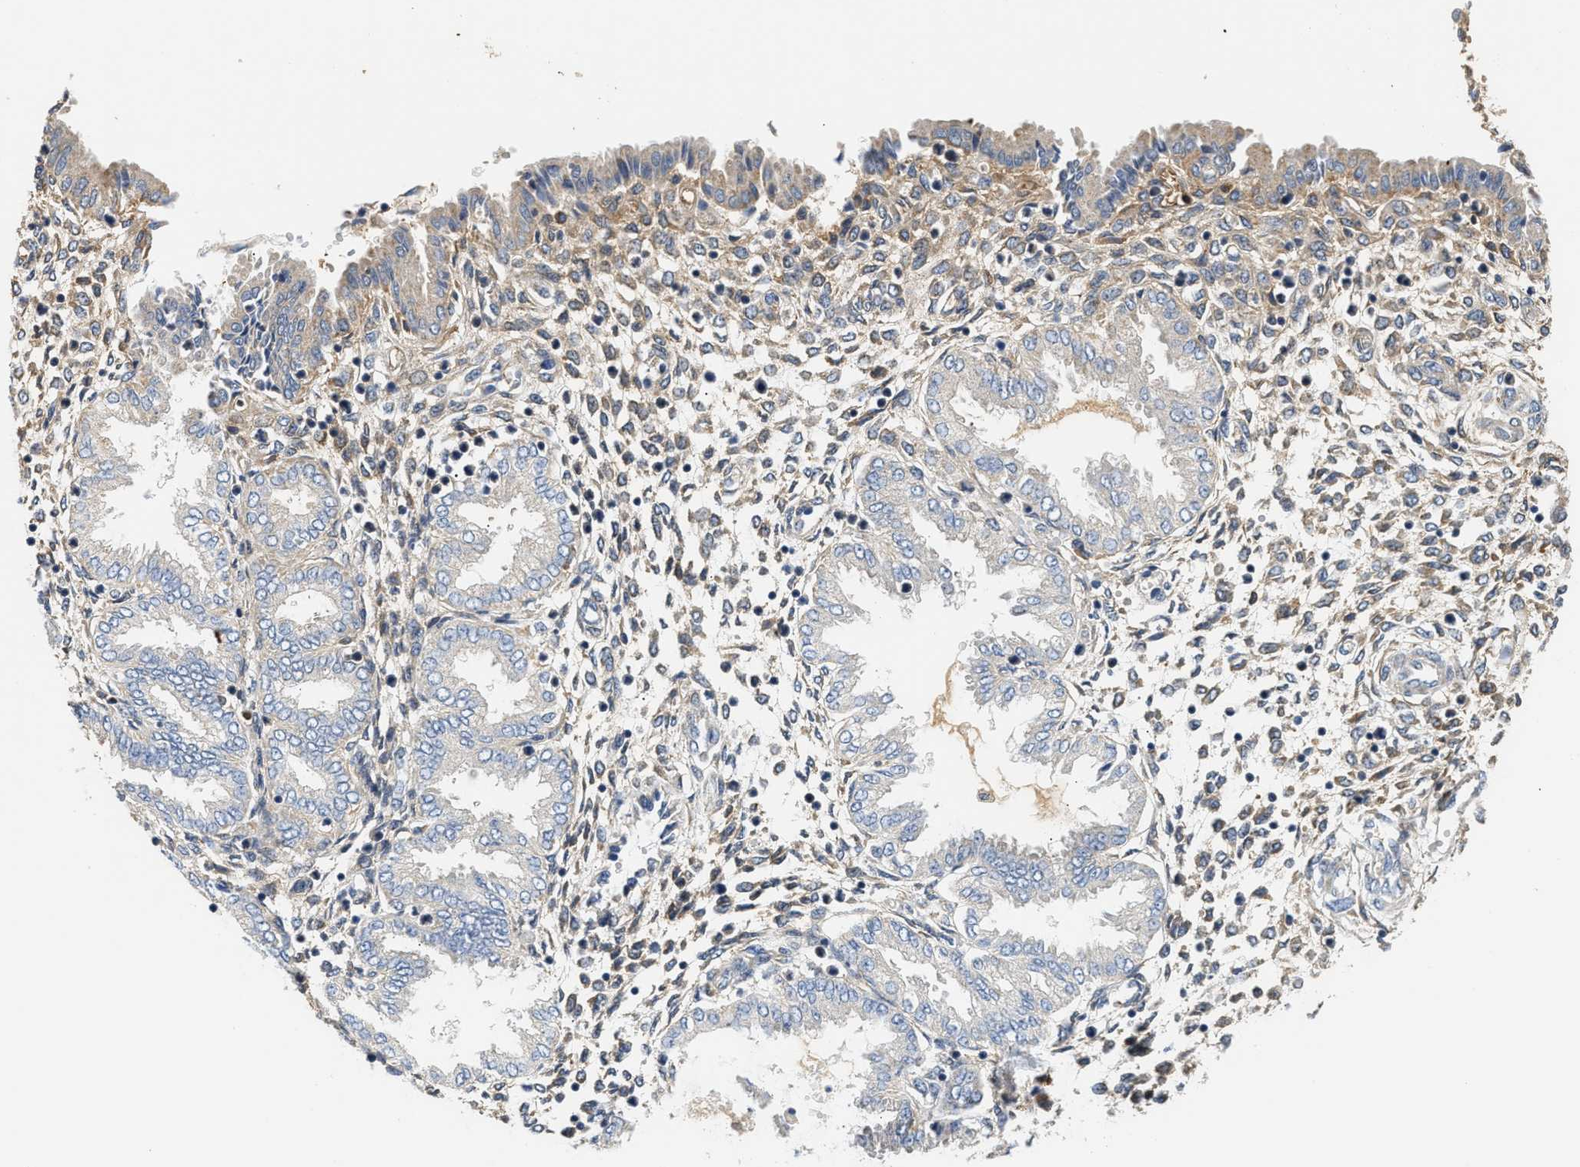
{"staining": {"intensity": "moderate", "quantity": "<25%", "location": "cytoplasmic/membranous"}, "tissue": "endometrium", "cell_type": "Cells in endometrial stroma", "image_type": "normal", "snomed": [{"axis": "morphology", "description": "Normal tissue, NOS"}, {"axis": "topography", "description": "Endometrium"}], "caption": "An immunohistochemistry (IHC) histopathology image of benign tissue is shown. Protein staining in brown shows moderate cytoplasmic/membranous positivity in endometrium within cells in endometrial stroma.", "gene": "RAB31", "patient": {"sex": "female", "age": 33}}